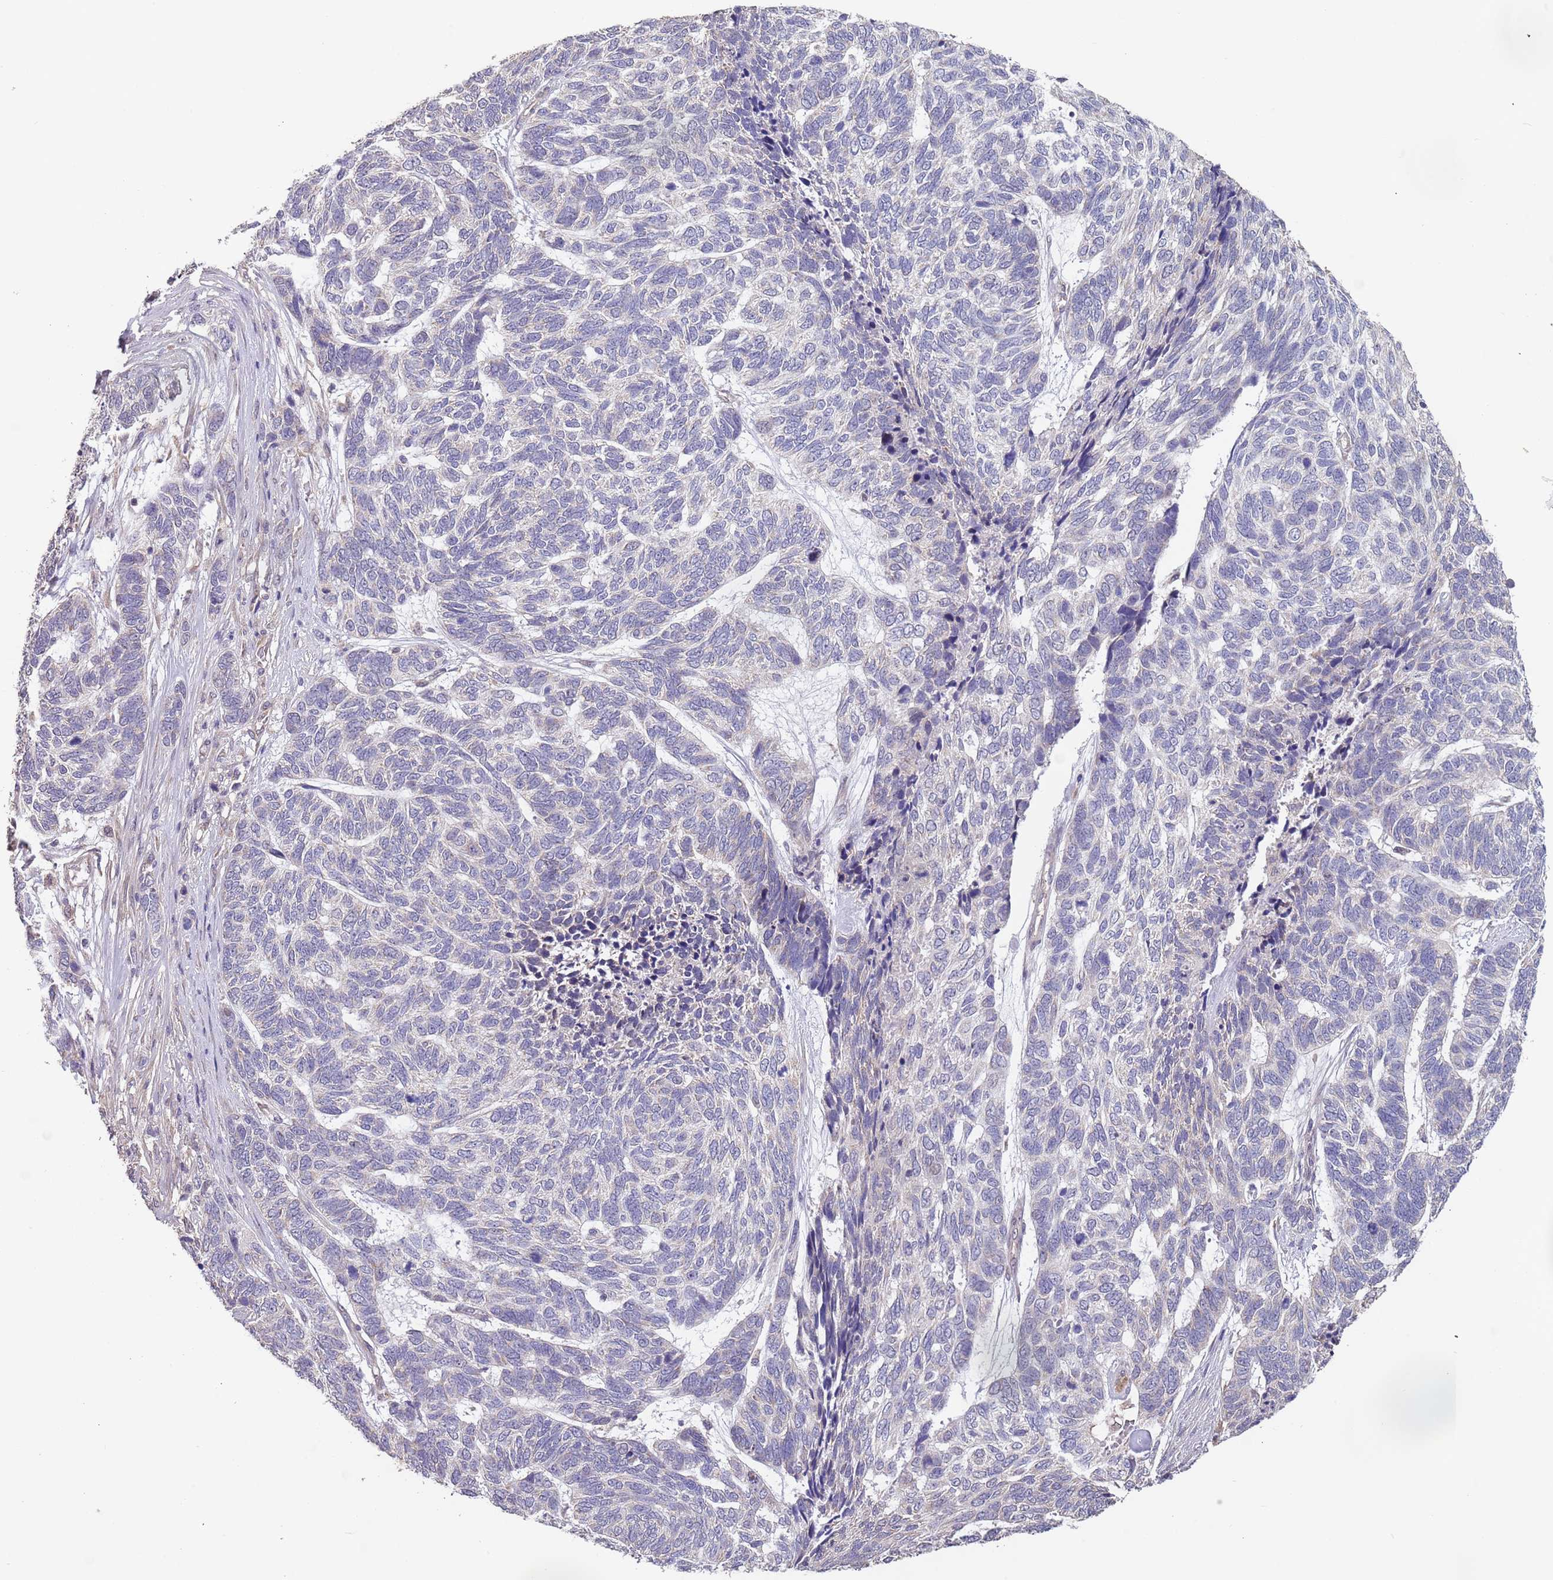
{"staining": {"intensity": "negative", "quantity": "none", "location": "none"}, "tissue": "skin cancer", "cell_type": "Tumor cells", "image_type": "cancer", "snomed": [{"axis": "morphology", "description": "Basal cell carcinoma"}, {"axis": "topography", "description": "Skin"}], "caption": "IHC histopathology image of neoplastic tissue: human skin cancer (basal cell carcinoma) stained with DAB displays no significant protein expression in tumor cells.", "gene": "TMEM64", "patient": {"sex": "female", "age": 65}}